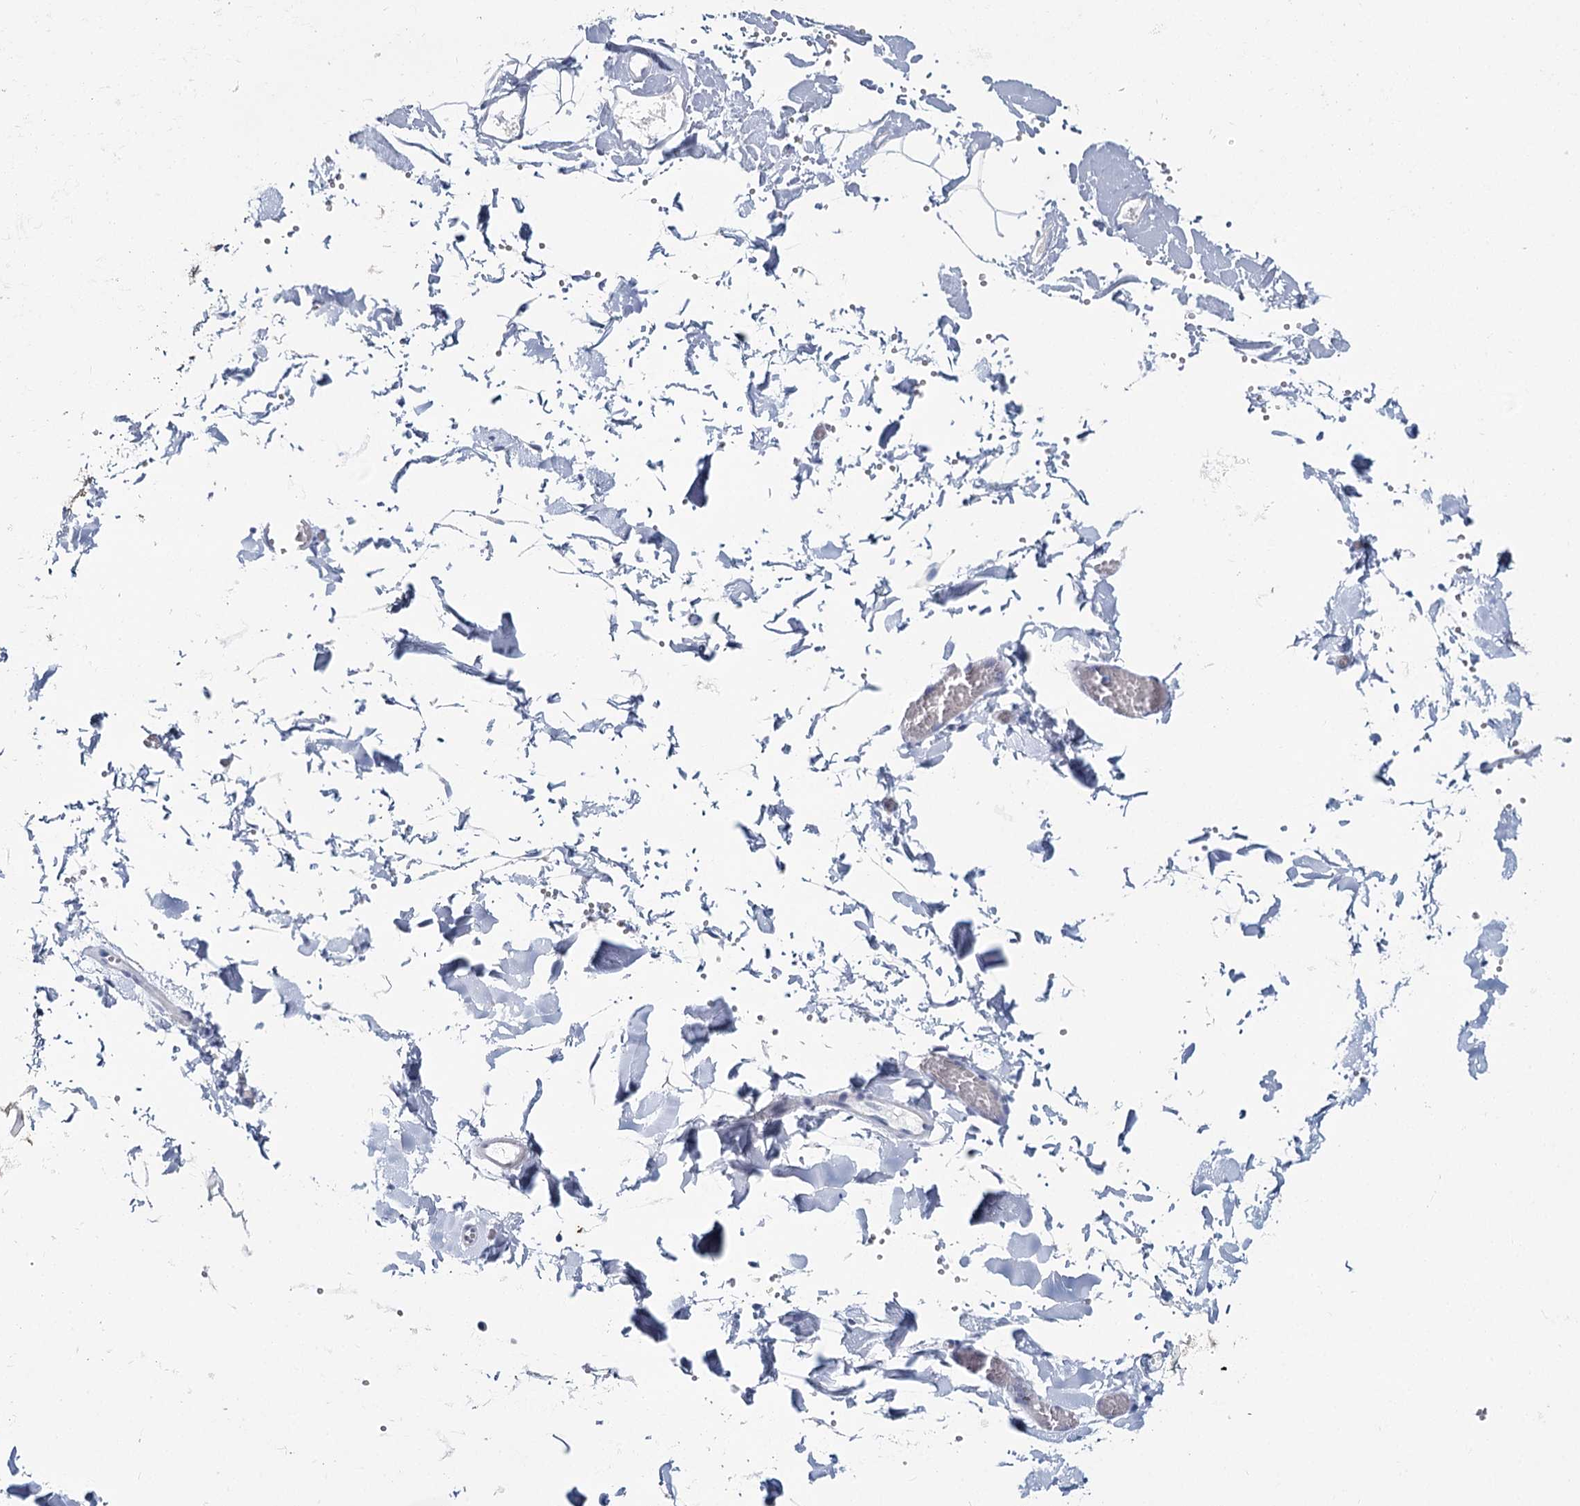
{"staining": {"intensity": "negative", "quantity": "none", "location": "none"}, "tissue": "adipose tissue", "cell_type": "Adipocytes", "image_type": "normal", "snomed": [{"axis": "morphology", "description": "Normal tissue, NOS"}, {"axis": "topography", "description": "Gallbladder"}, {"axis": "topography", "description": "Peripheral nerve tissue"}], "caption": "Immunohistochemical staining of normal human adipose tissue shows no significant positivity in adipocytes. The staining is performed using DAB brown chromogen with nuclei counter-stained in using hematoxylin.", "gene": "METTL7B", "patient": {"sex": "male", "age": 38}}